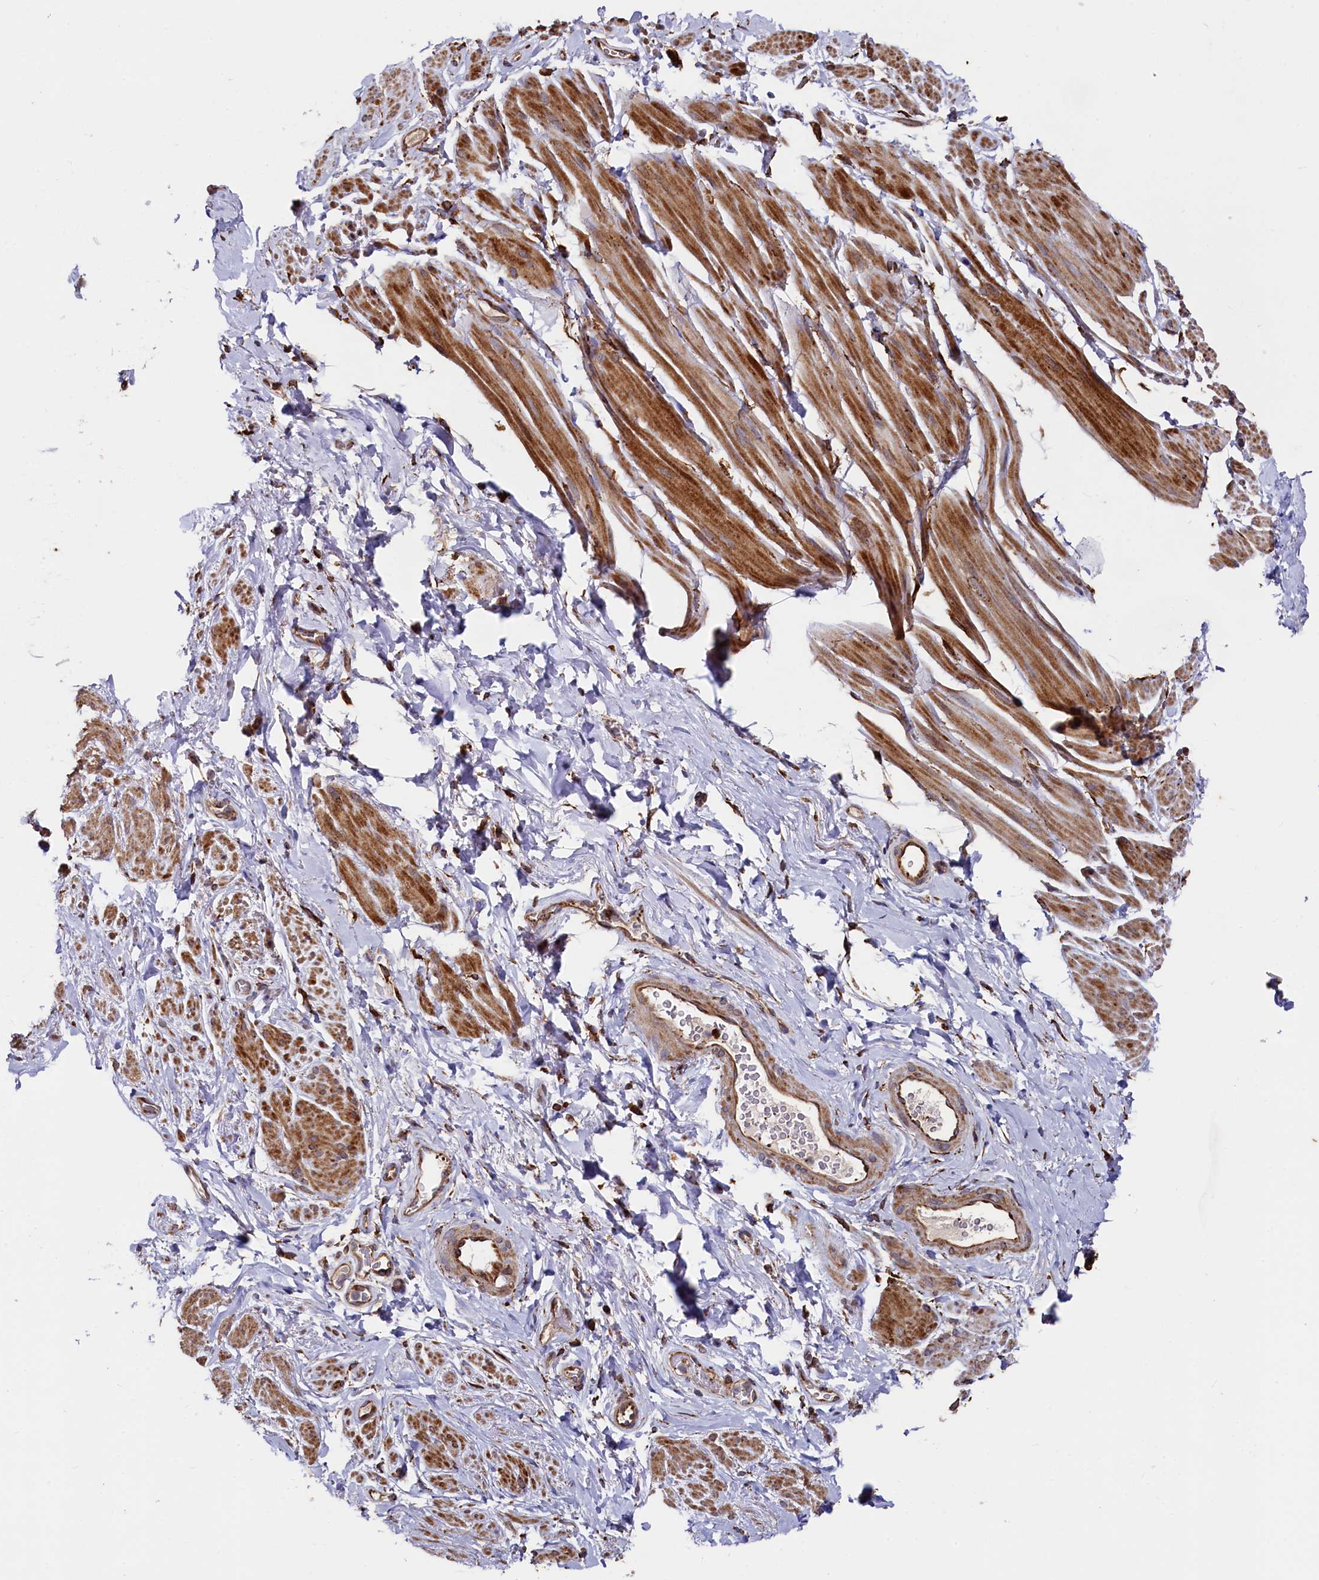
{"staining": {"intensity": "moderate", "quantity": ">75%", "location": "cytoplasmic/membranous"}, "tissue": "smooth muscle", "cell_type": "Smooth muscle cells", "image_type": "normal", "snomed": [{"axis": "morphology", "description": "Normal tissue, NOS"}, {"axis": "topography", "description": "Smooth muscle"}, {"axis": "topography", "description": "Peripheral nerve tissue"}], "caption": "Immunohistochemistry of benign smooth muscle demonstrates medium levels of moderate cytoplasmic/membranous positivity in about >75% of smooth muscle cells. (DAB (3,3'-diaminobenzidine) IHC, brown staining for protein, blue staining for nuclei).", "gene": "NEURL1B", "patient": {"sex": "male", "age": 69}}